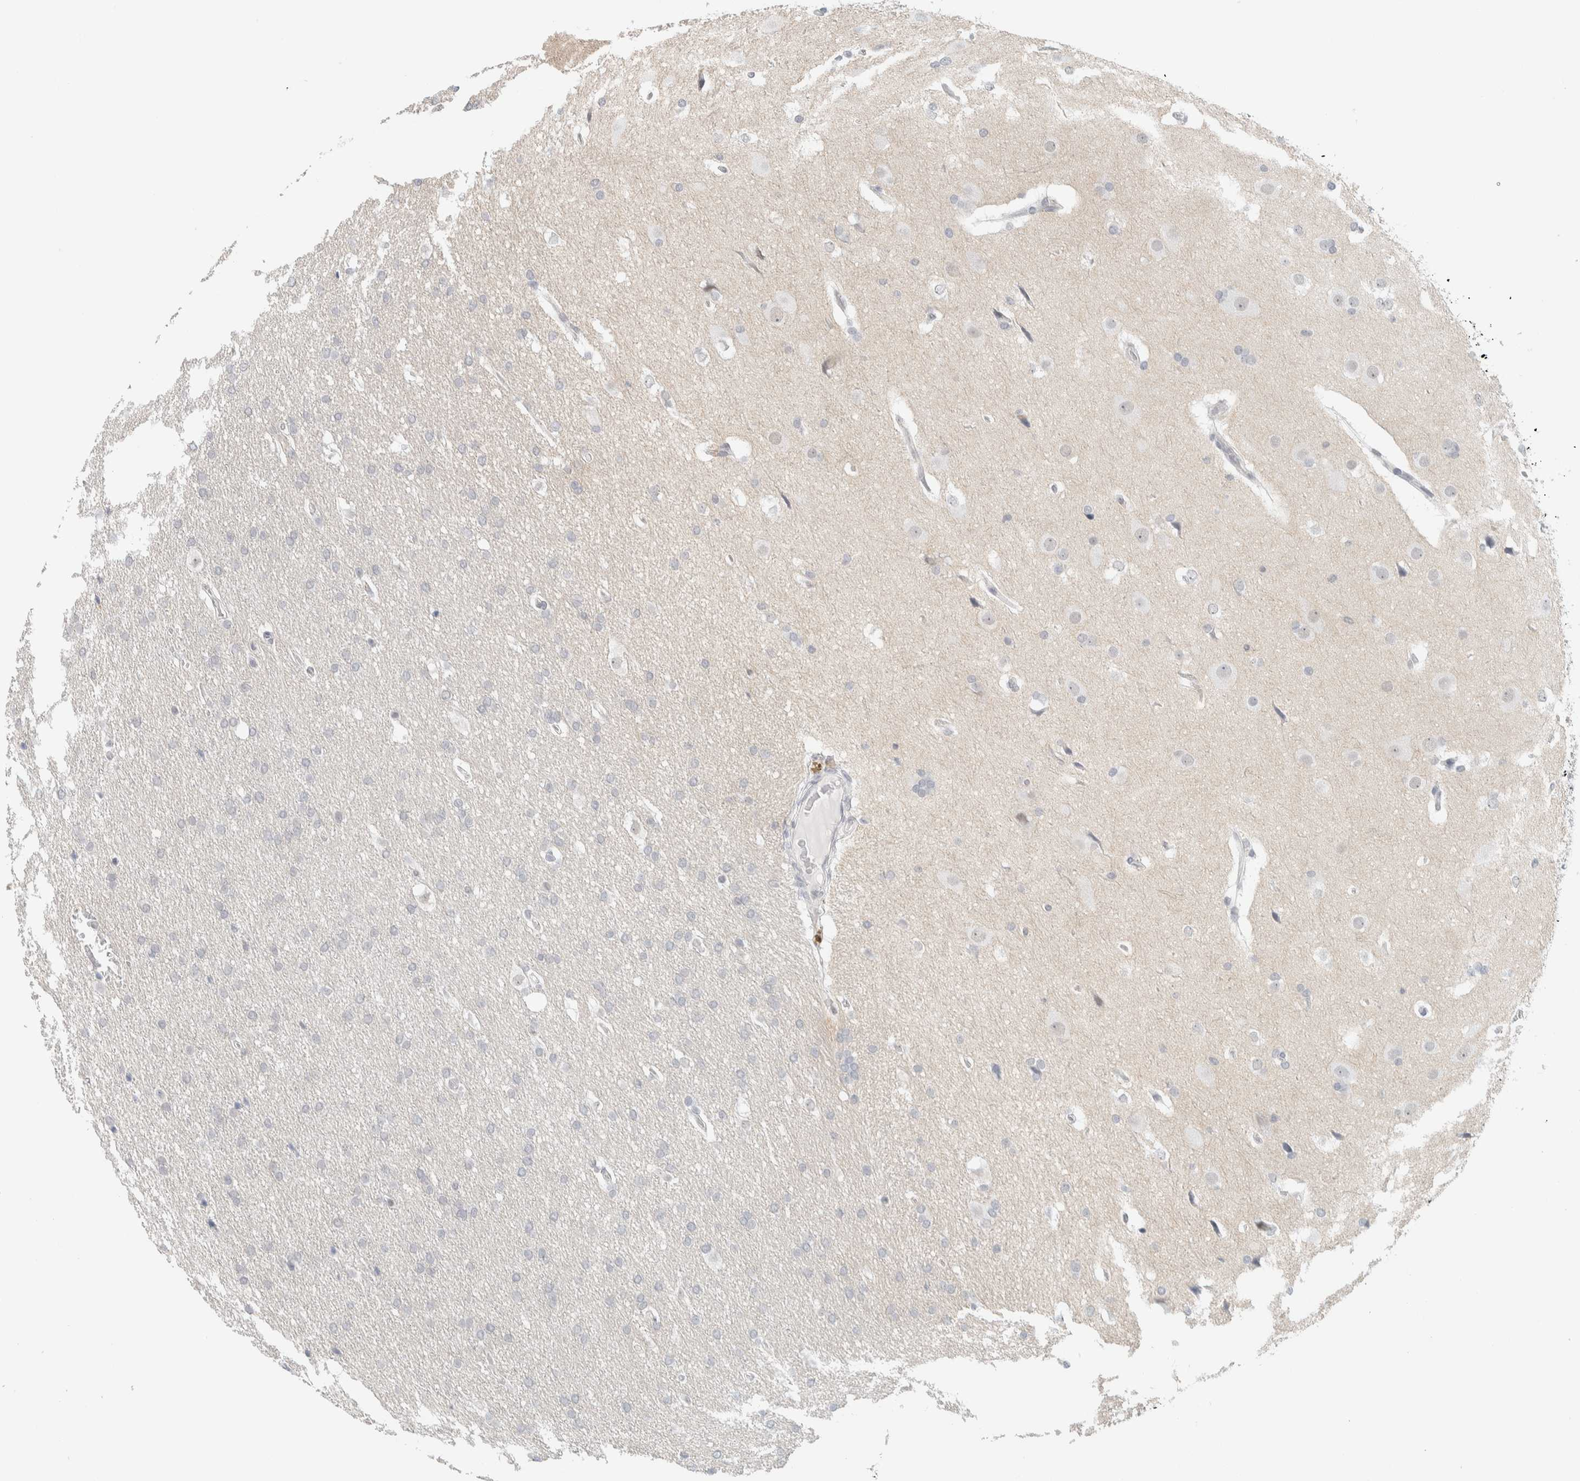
{"staining": {"intensity": "negative", "quantity": "none", "location": "none"}, "tissue": "glioma", "cell_type": "Tumor cells", "image_type": "cancer", "snomed": [{"axis": "morphology", "description": "Glioma, malignant, Low grade"}, {"axis": "topography", "description": "Brain"}], "caption": "Immunohistochemistry (IHC) image of neoplastic tissue: malignant glioma (low-grade) stained with DAB (3,3'-diaminobenzidine) reveals no significant protein positivity in tumor cells.", "gene": "CDH17", "patient": {"sex": "female", "age": 37}}